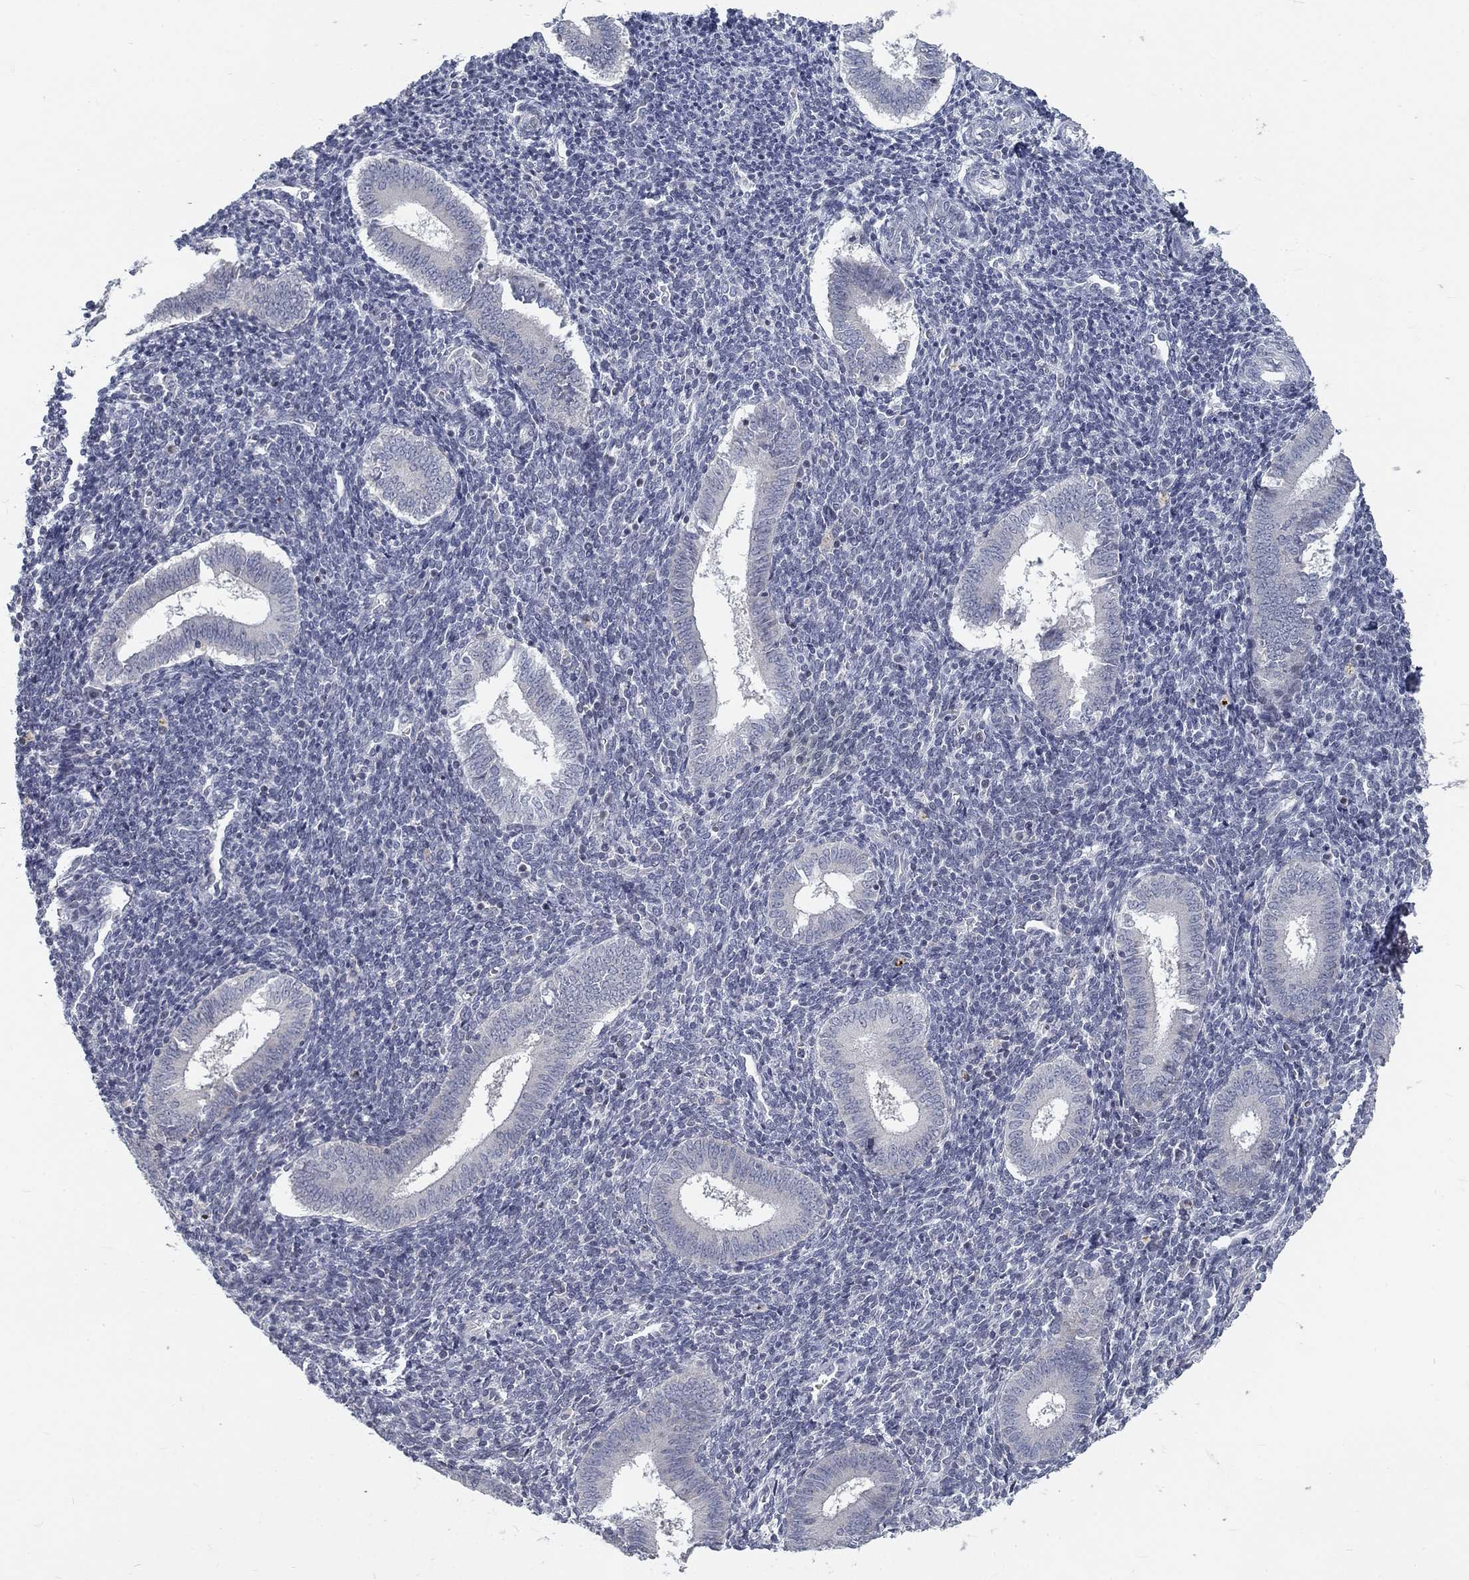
{"staining": {"intensity": "negative", "quantity": "none", "location": "none"}, "tissue": "endometrium", "cell_type": "Cells in endometrial stroma", "image_type": "normal", "snomed": [{"axis": "morphology", "description": "Normal tissue, NOS"}, {"axis": "topography", "description": "Endometrium"}], "caption": "Benign endometrium was stained to show a protein in brown. There is no significant staining in cells in endometrial stroma.", "gene": "ATP1A3", "patient": {"sex": "female", "age": 25}}